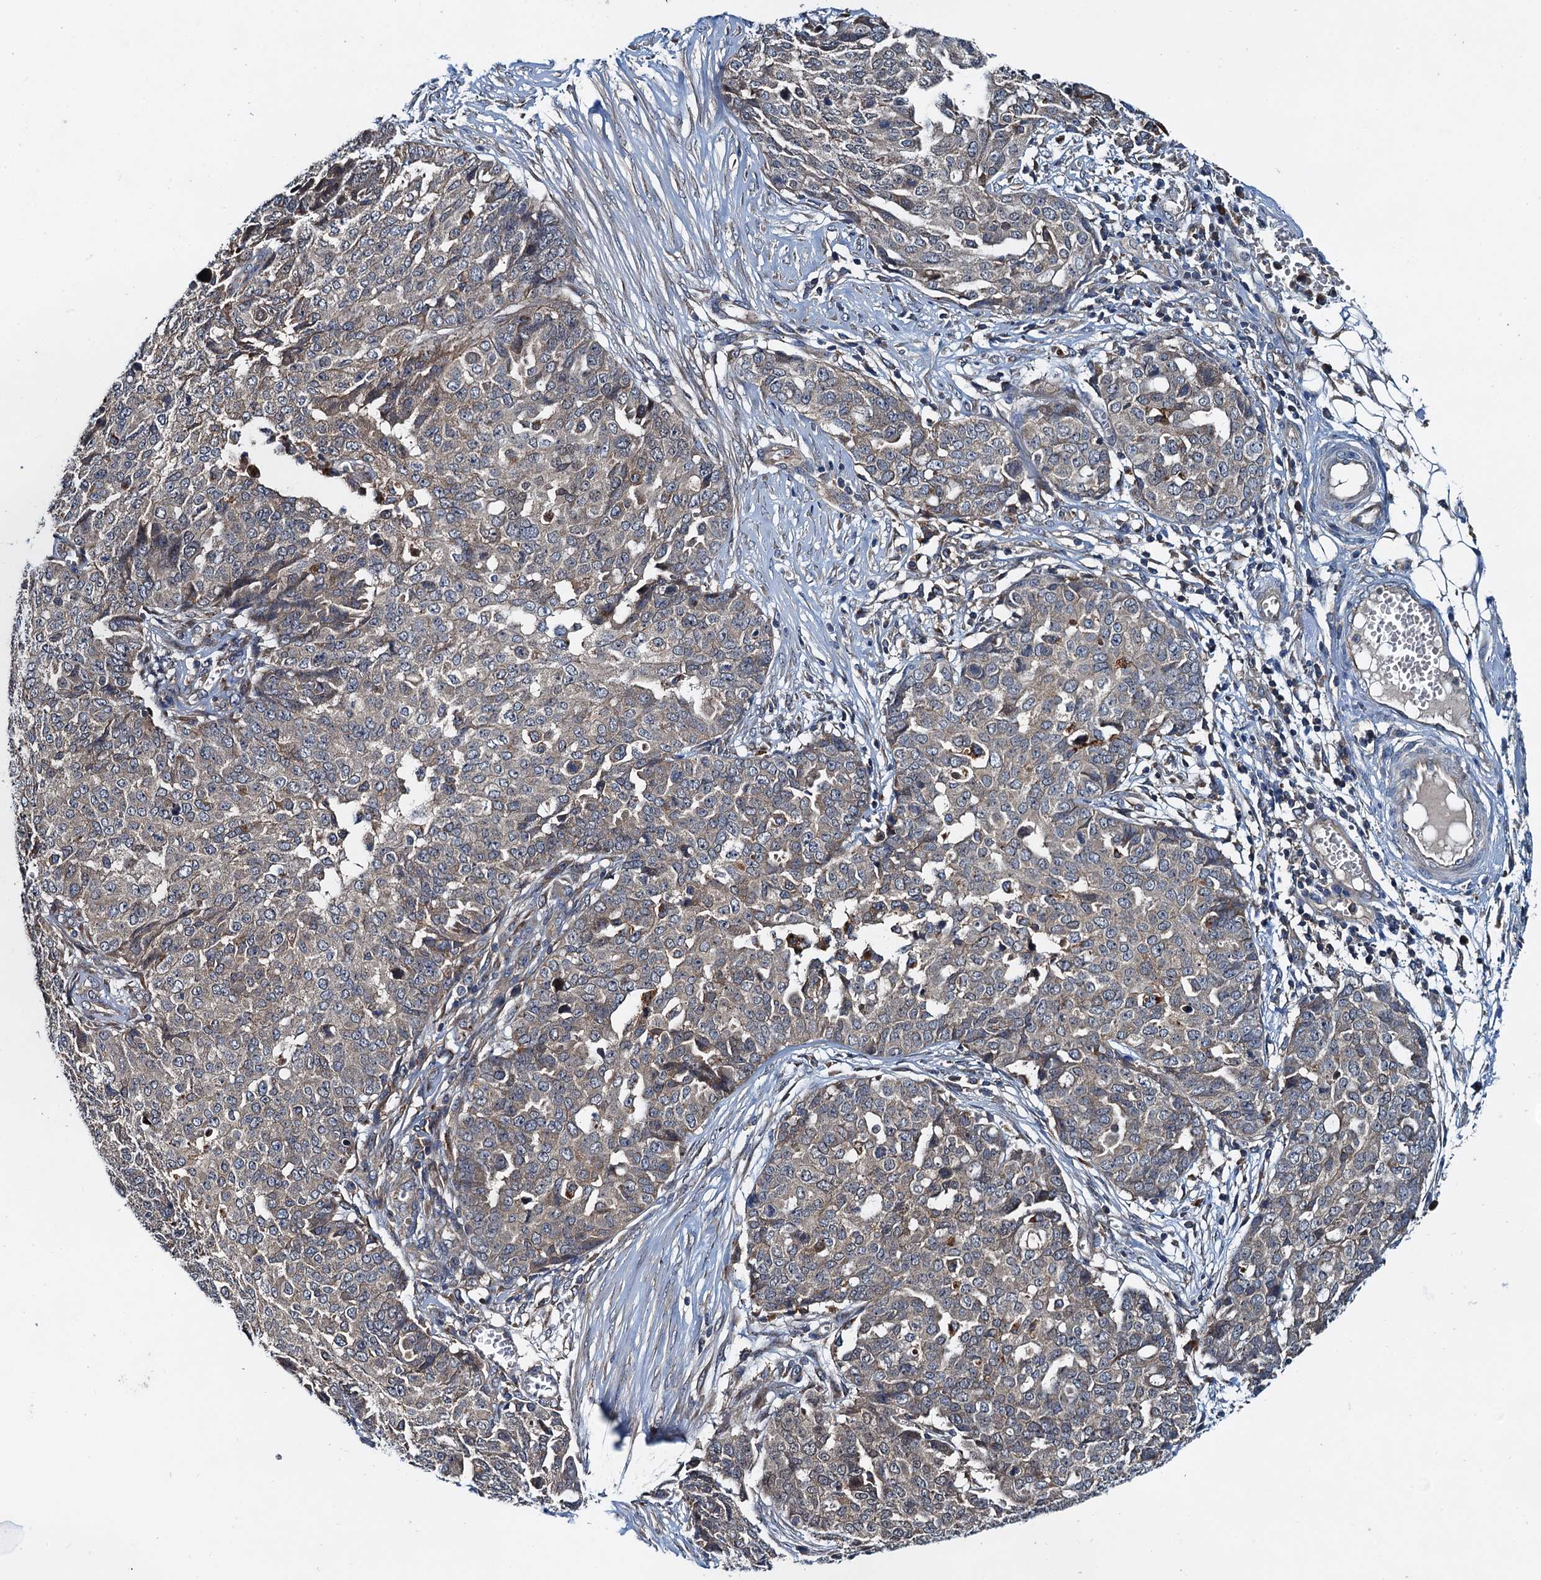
{"staining": {"intensity": "weak", "quantity": "25%-75%", "location": "cytoplasmic/membranous"}, "tissue": "ovarian cancer", "cell_type": "Tumor cells", "image_type": "cancer", "snomed": [{"axis": "morphology", "description": "Cystadenocarcinoma, serous, NOS"}, {"axis": "topography", "description": "Soft tissue"}, {"axis": "topography", "description": "Ovary"}], "caption": "Immunohistochemistry (IHC) of ovarian serous cystadenocarcinoma demonstrates low levels of weak cytoplasmic/membranous staining in approximately 25%-75% of tumor cells.", "gene": "EFL1", "patient": {"sex": "female", "age": 57}}